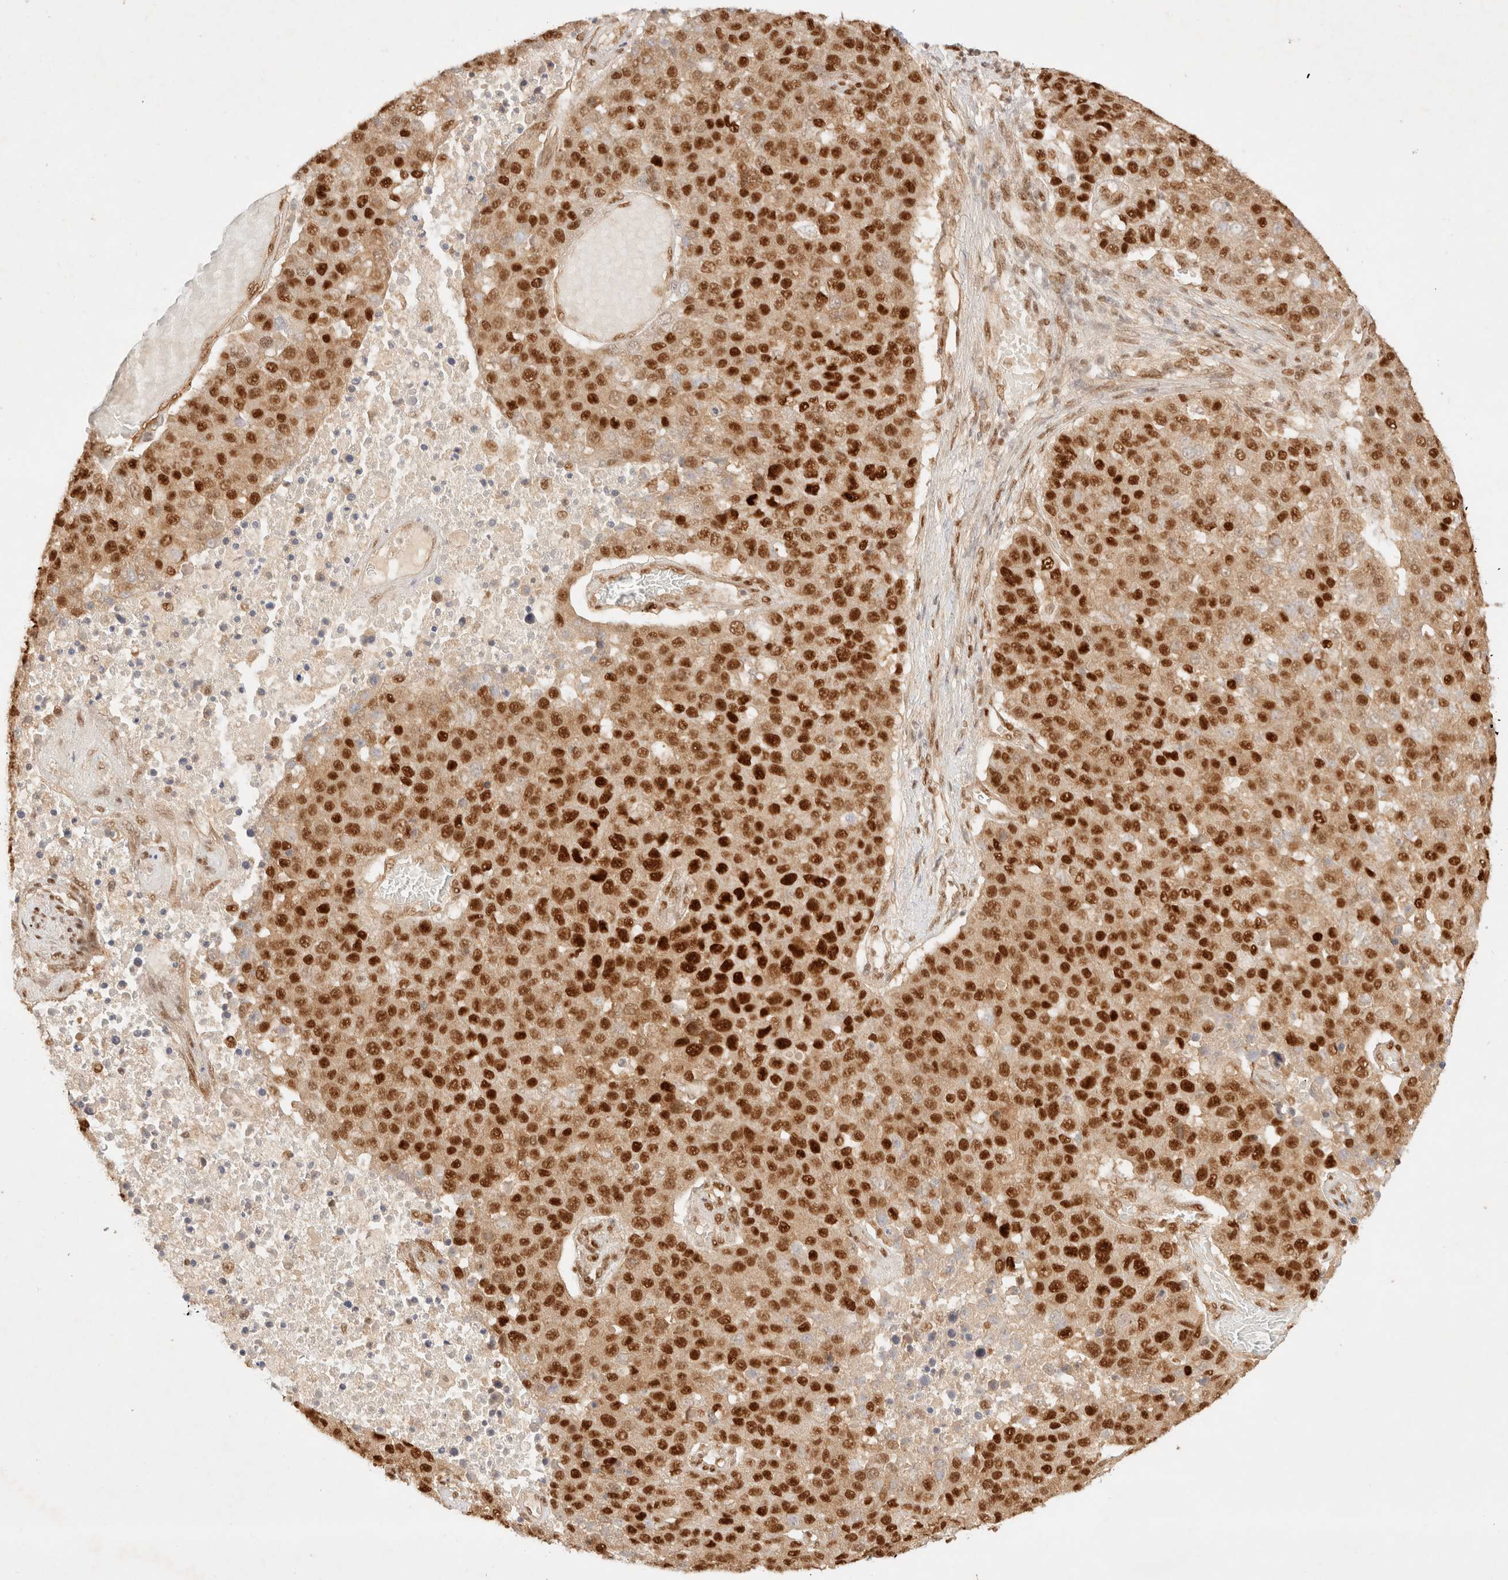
{"staining": {"intensity": "strong", "quantity": ">75%", "location": "nuclear"}, "tissue": "pancreatic cancer", "cell_type": "Tumor cells", "image_type": "cancer", "snomed": [{"axis": "morphology", "description": "Adenocarcinoma, NOS"}, {"axis": "topography", "description": "Pancreas"}], "caption": "Tumor cells exhibit high levels of strong nuclear staining in about >75% of cells in human pancreatic cancer (adenocarcinoma).", "gene": "ZNF768", "patient": {"sex": "female", "age": 61}}